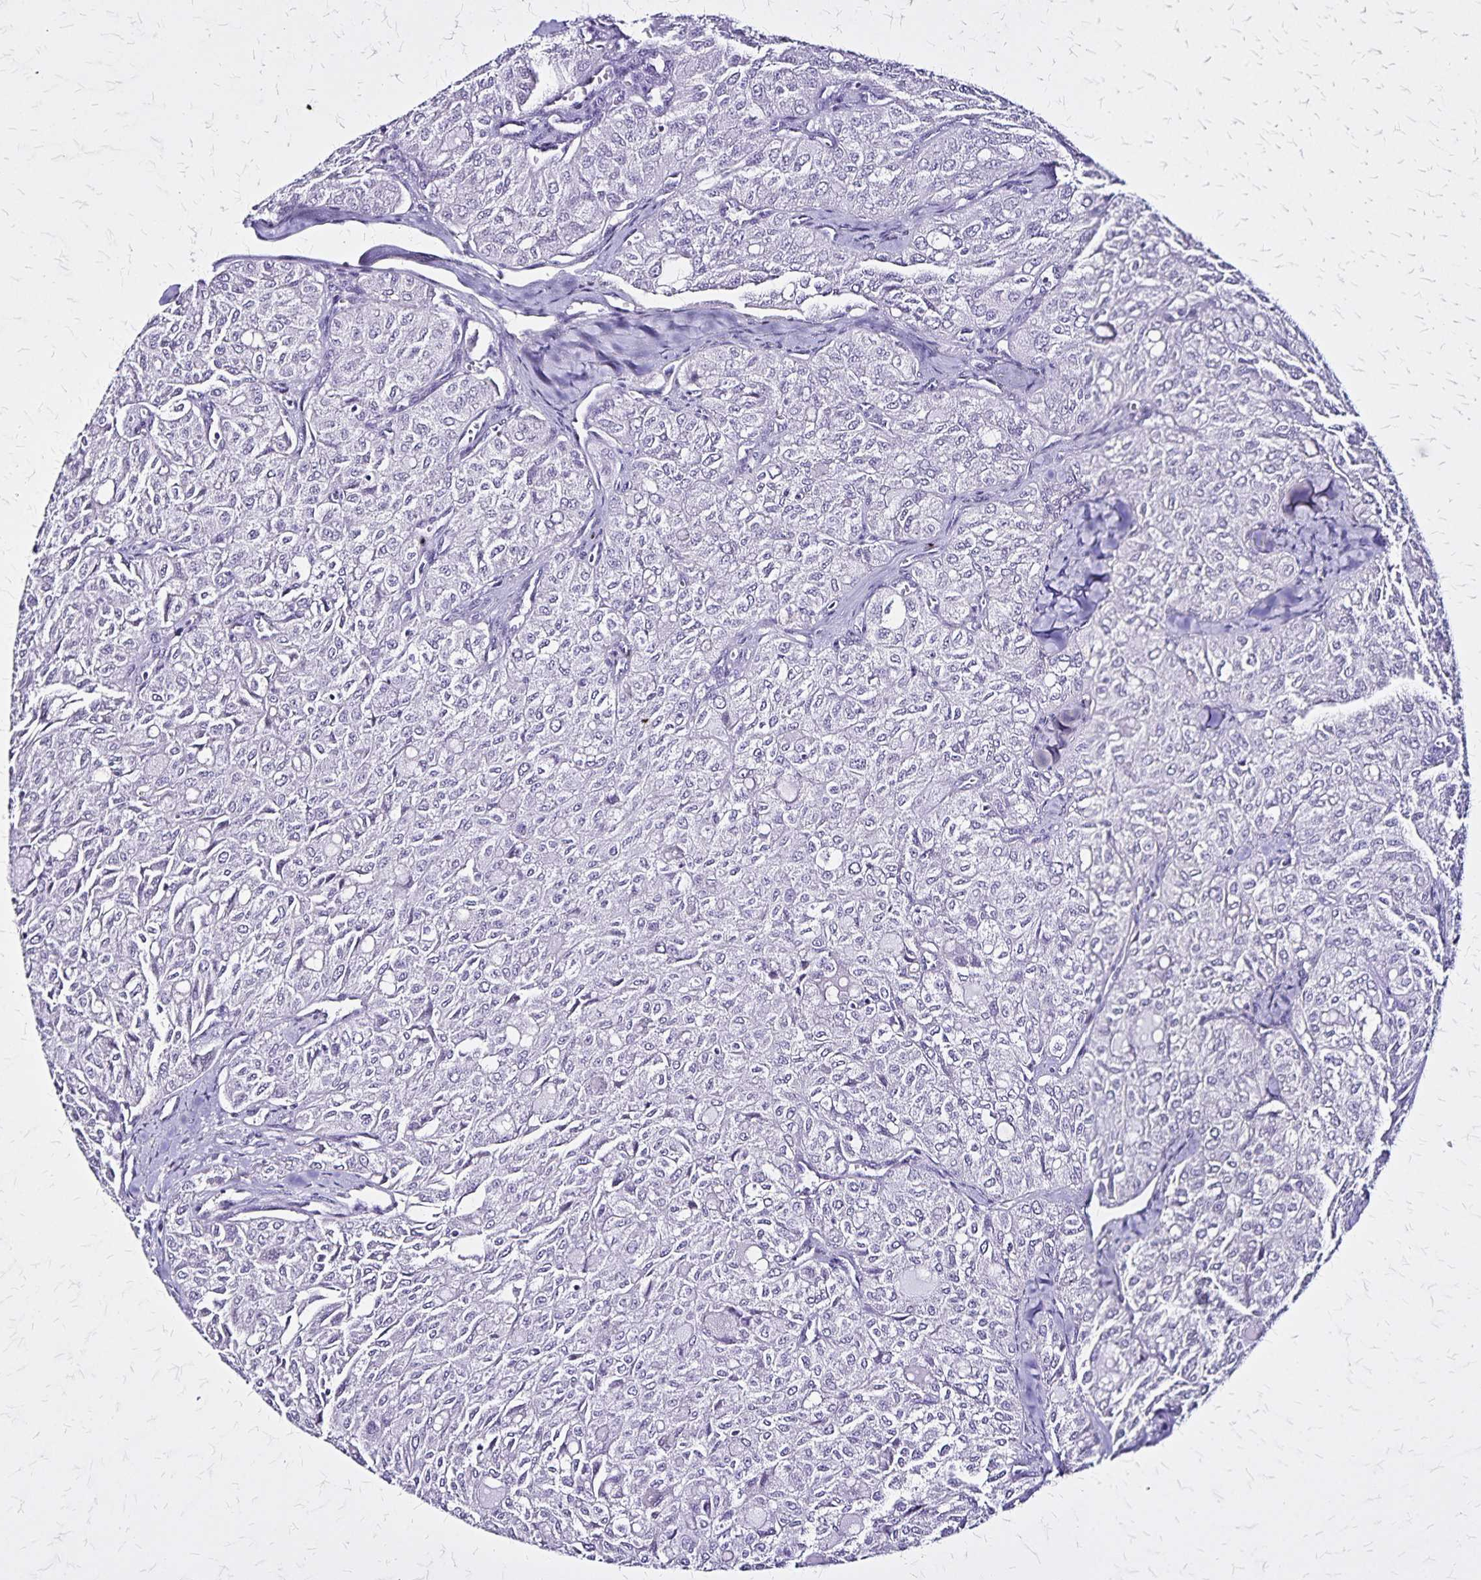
{"staining": {"intensity": "negative", "quantity": "none", "location": "none"}, "tissue": "thyroid cancer", "cell_type": "Tumor cells", "image_type": "cancer", "snomed": [{"axis": "morphology", "description": "Follicular adenoma carcinoma, NOS"}, {"axis": "topography", "description": "Thyroid gland"}], "caption": "An IHC micrograph of thyroid cancer (follicular adenoma carcinoma) is shown. There is no staining in tumor cells of thyroid cancer (follicular adenoma carcinoma).", "gene": "KRT2", "patient": {"sex": "male", "age": 75}}